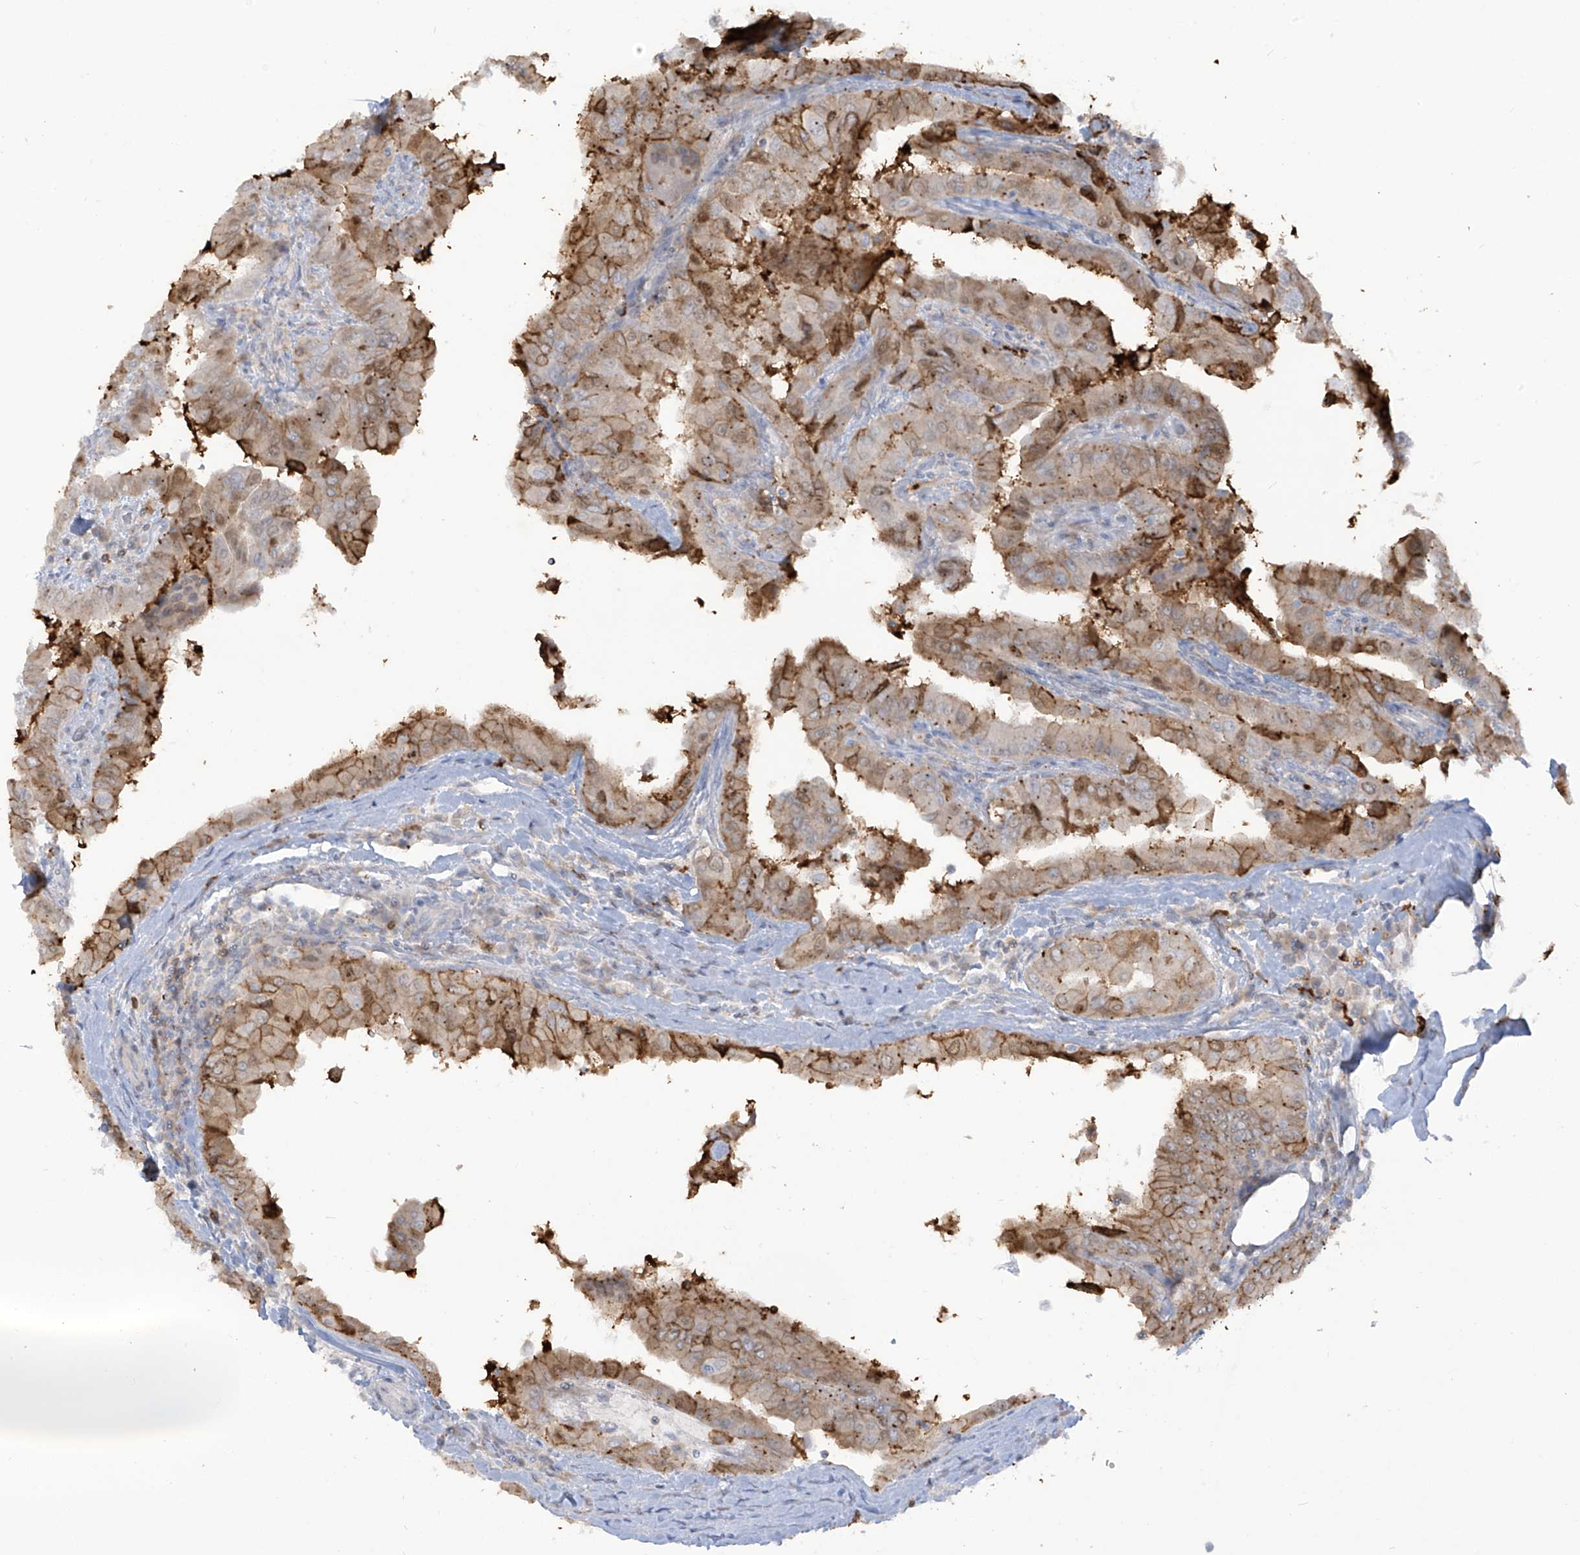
{"staining": {"intensity": "moderate", "quantity": ">75%", "location": "cytoplasmic/membranous"}, "tissue": "thyroid cancer", "cell_type": "Tumor cells", "image_type": "cancer", "snomed": [{"axis": "morphology", "description": "Papillary adenocarcinoma, NOS"}, {"axis": "topography", "description": "Thyroid gland"}], "caption": "Immunohistochemical staining of human thyroid cancer (papillary adenocarcinoma) displays moderate cytoplasmic/membranous protein positivity in approximately >75% of tumor cells.", "gene": "NOTO", "patient": {"sex": "male", "age": 33}}